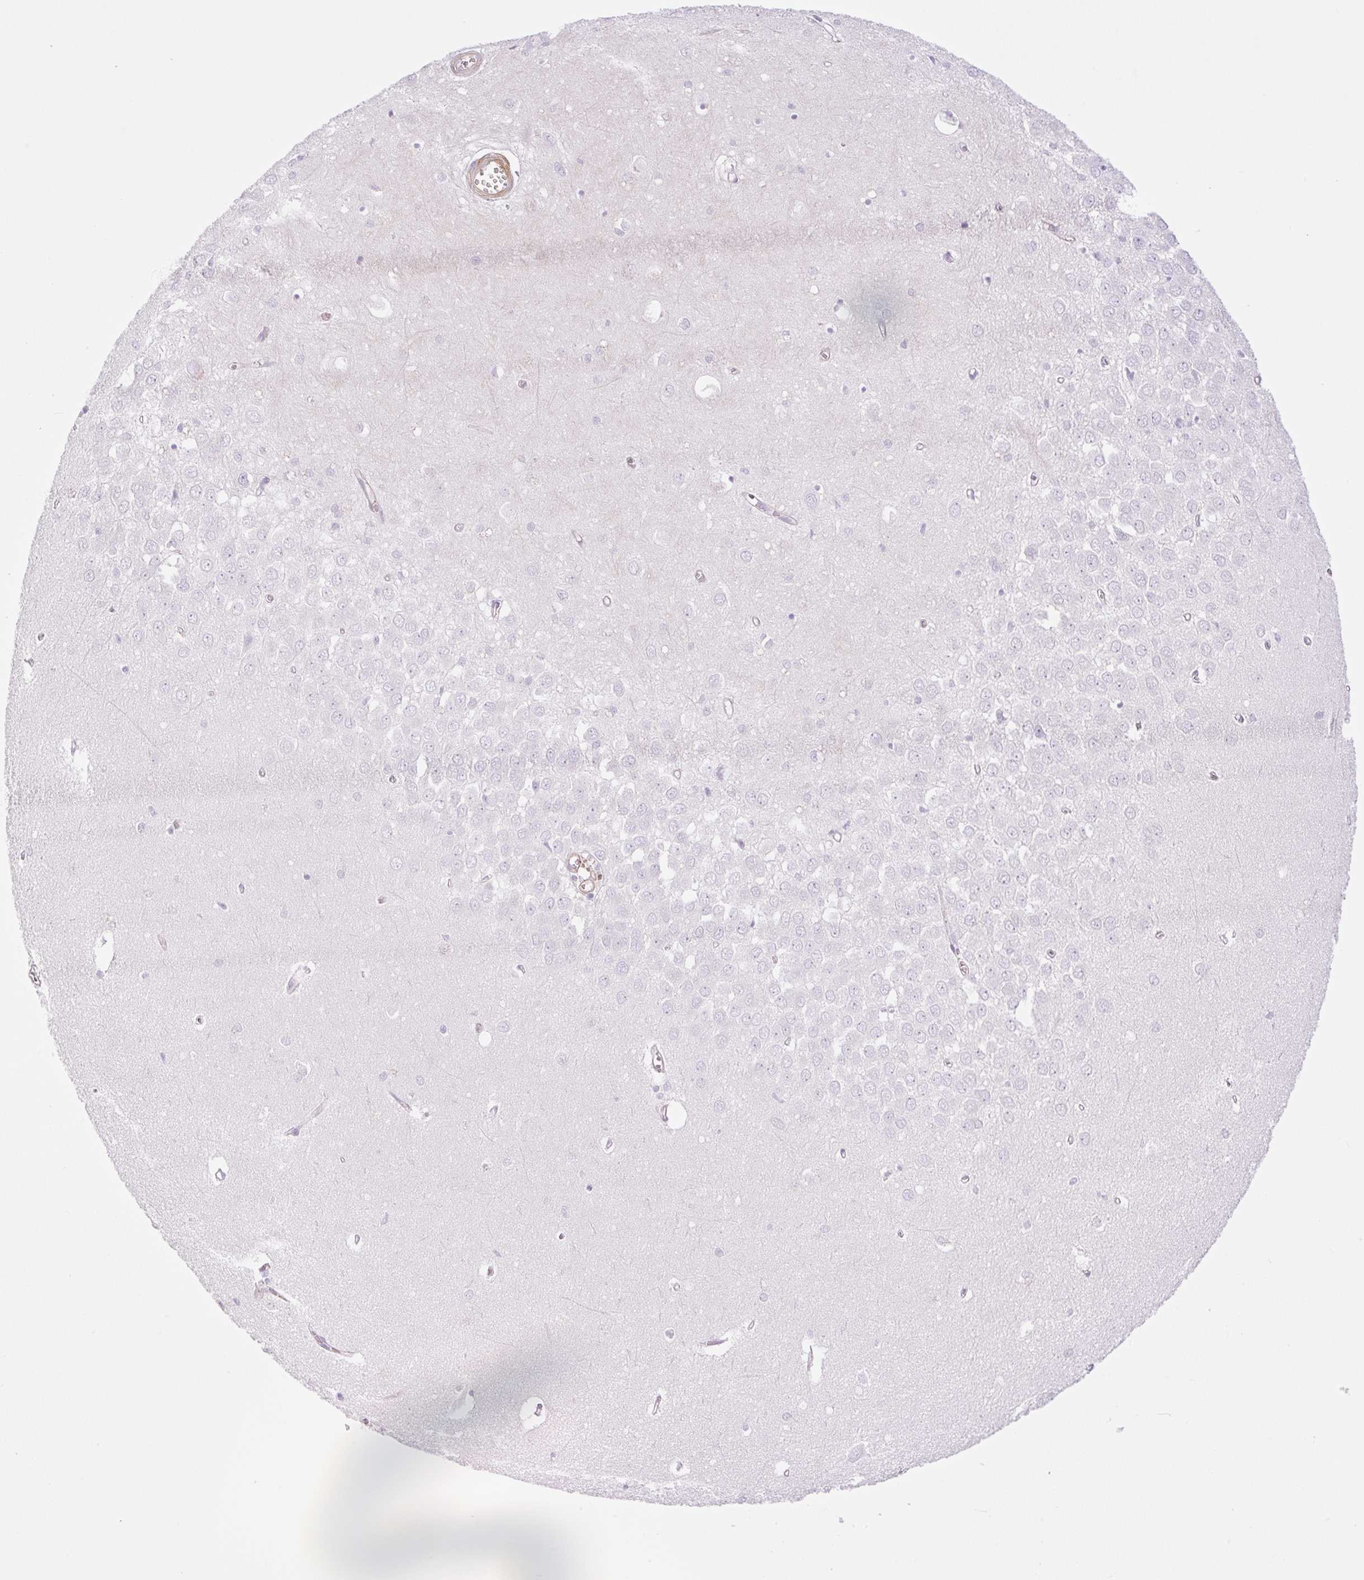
{"staining": {"intensity": "negative", "quantity": "none", "location": "none"}, "tissue": "hippocampus", "cell_type": "Glial cells", "image_type": "normal", "snomed": [{"axis": "morphology", "description": "Normal tissue, NOS"}, {"axis": "topography", "description": "Hippocampus"}], "caption": "IHC image of unremarkable hippocampus: hippocampus stained with DAB demonstrates no significant protein staining in glial cells. (Stains: DAB (3,3'-diaminobenzidine) immunohistochemistry with hematoxylin counter stain, Microscopy: brightfield microscopy at high magnification).", "gene": "EHD1", "patient": {"sex": "female", "age": 64}}